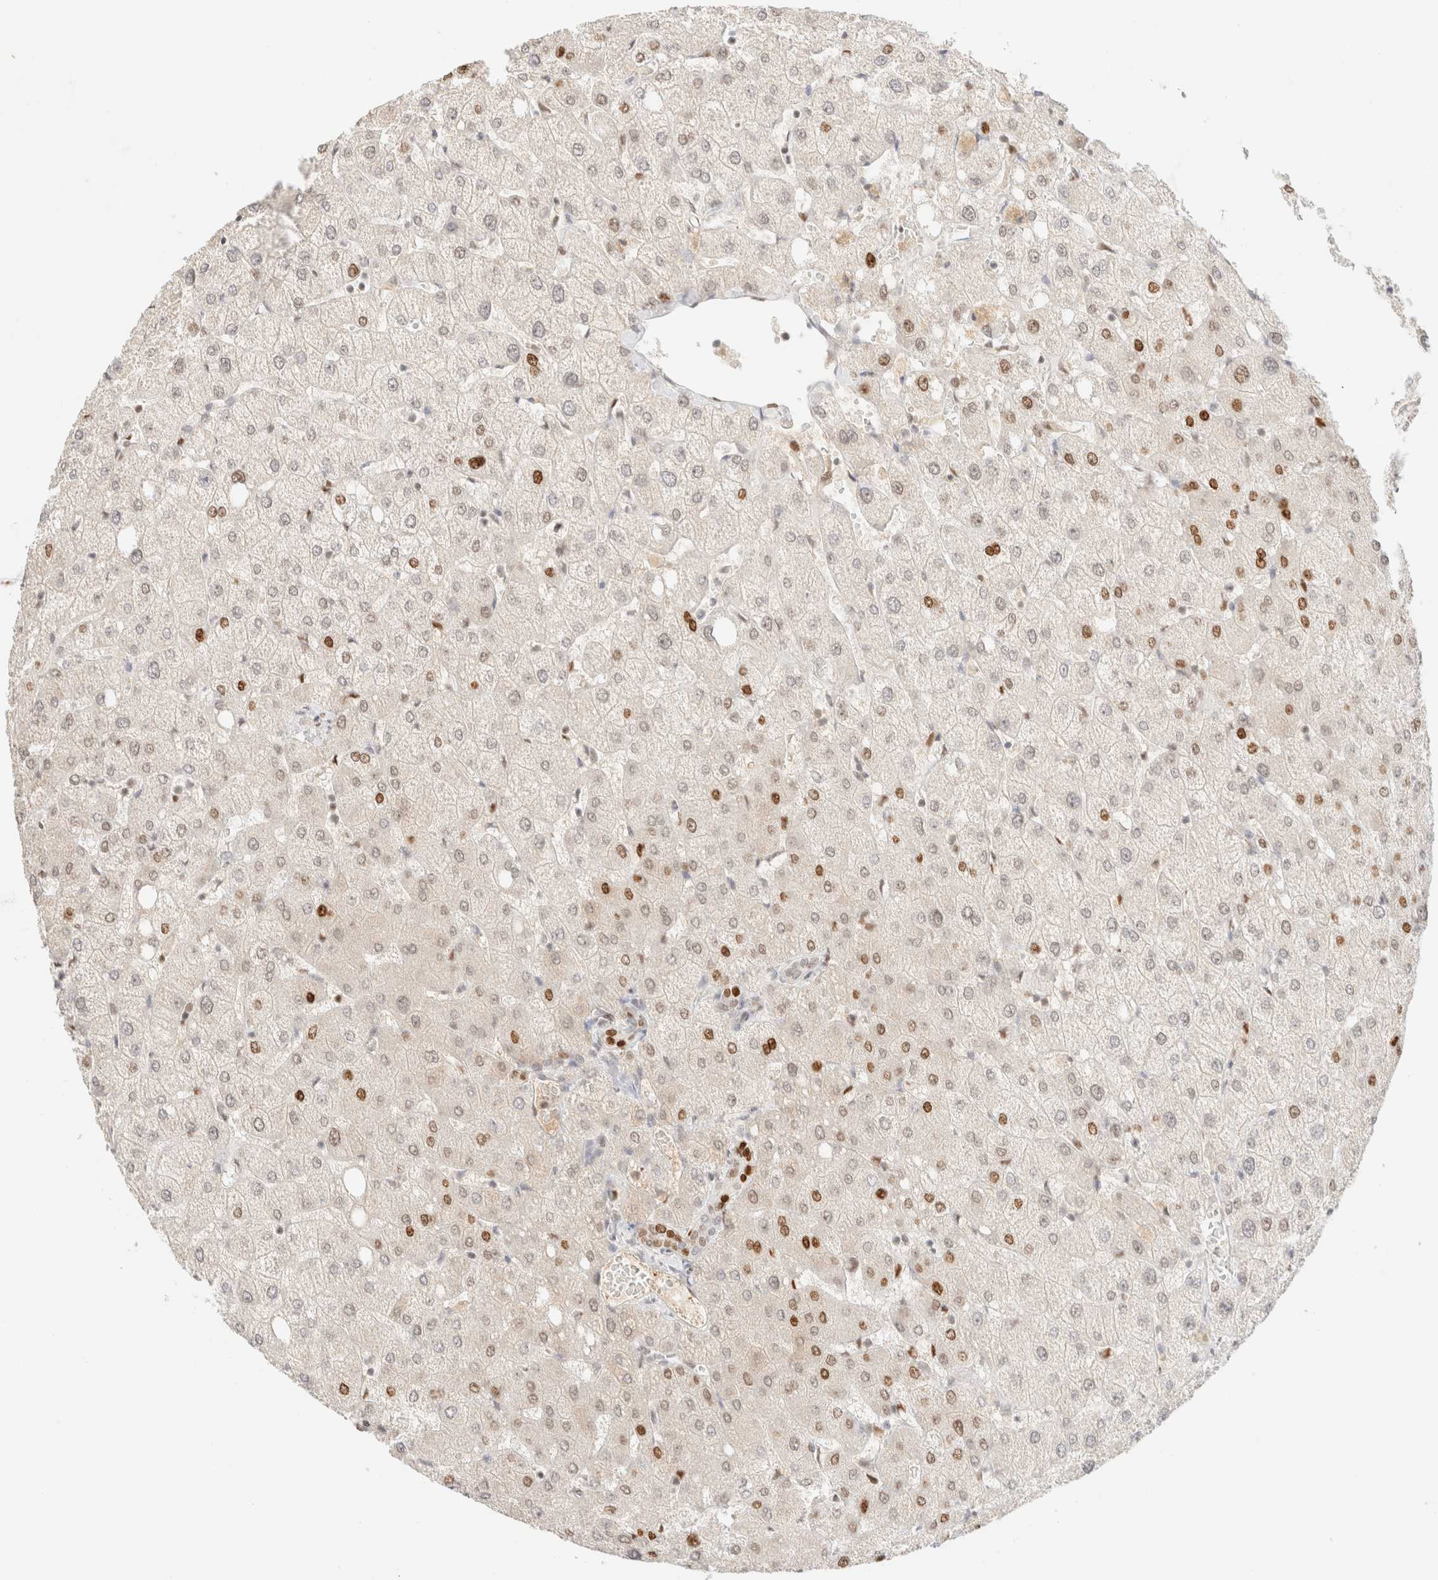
{"staining": {"intensity": "moderate", "quantity": "25%-75%", "location": "nuclear"}, "tissue": "liver", "cell_type": "Cholangiocytes", "image_type": "normal", "snomed": [{"axis": "morphology", "description": "Normal tissue, NOS"}, {"axis": "topography", "description": "Liver"}], "caption": "Human liver stained with a brown dye exhibits moderate nuclear positive positivity in approximately 25%-75% of cholangiocytes.", "gene": "DDB2", "patient": {"sex": "female", "age": 54}}